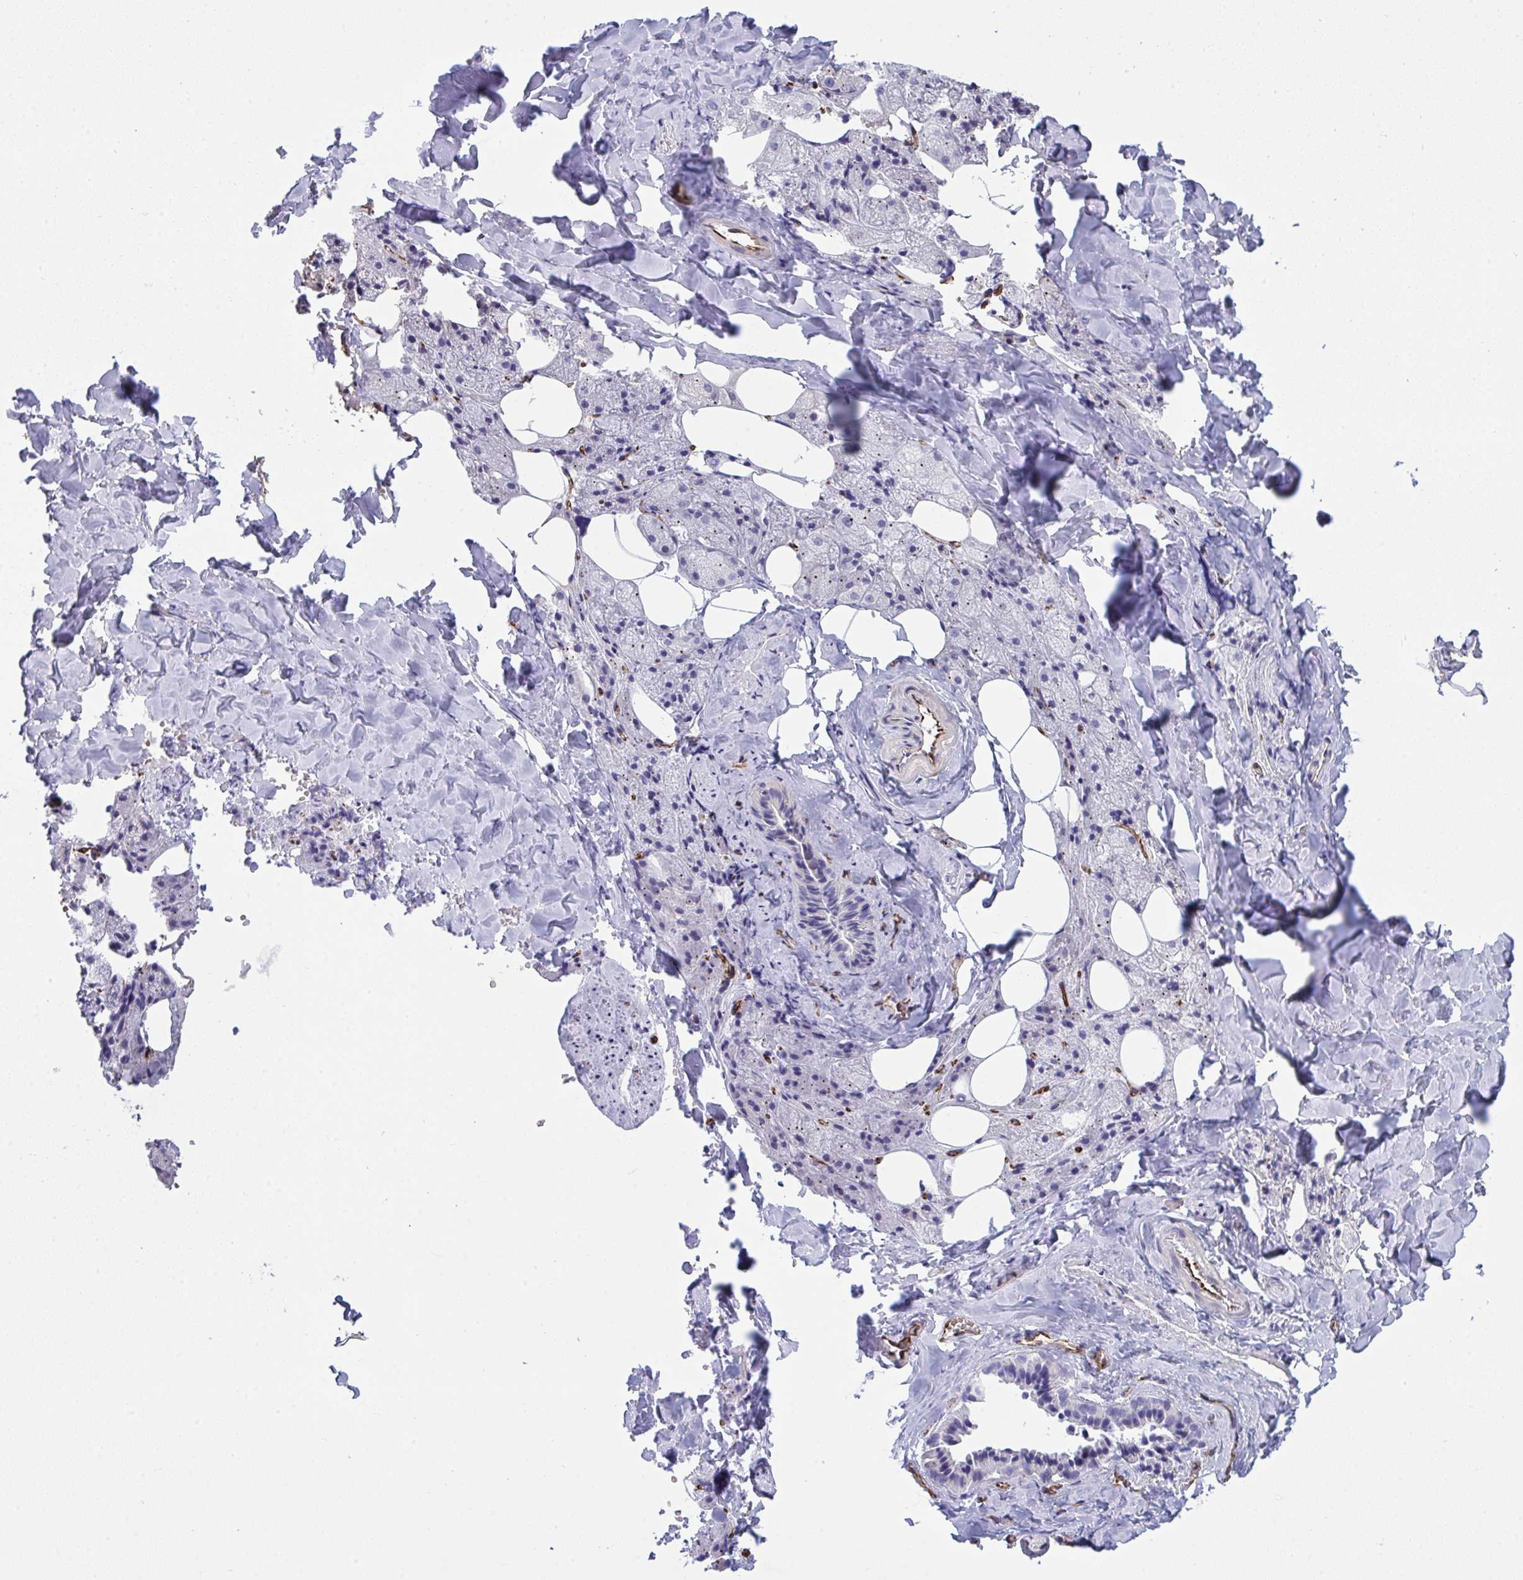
{"staining": {"intensity": "negative", "quantity": "none", "location": "none"}, "tissue": "salivary gland", "cell_type": "Glandular cells", "image_type": "normal", "snomed": [{"axis": "morphology", "description": "Normal tissue, NOS"}, {"axis": "topography", "description": "Salivary gland"}, {"axis": "topography", "description": "Peripheral nerve tissue"}], "caption": "DAB immunohistochemical staining of benign human salivary gland shows no significant positivity in glandular cells. (Brightfield microscopy of DAB immunohistochemistry (IHC) at high magnification).", "gene": "SLC35B1", "patient": {"sex": "male", "age": 38}}